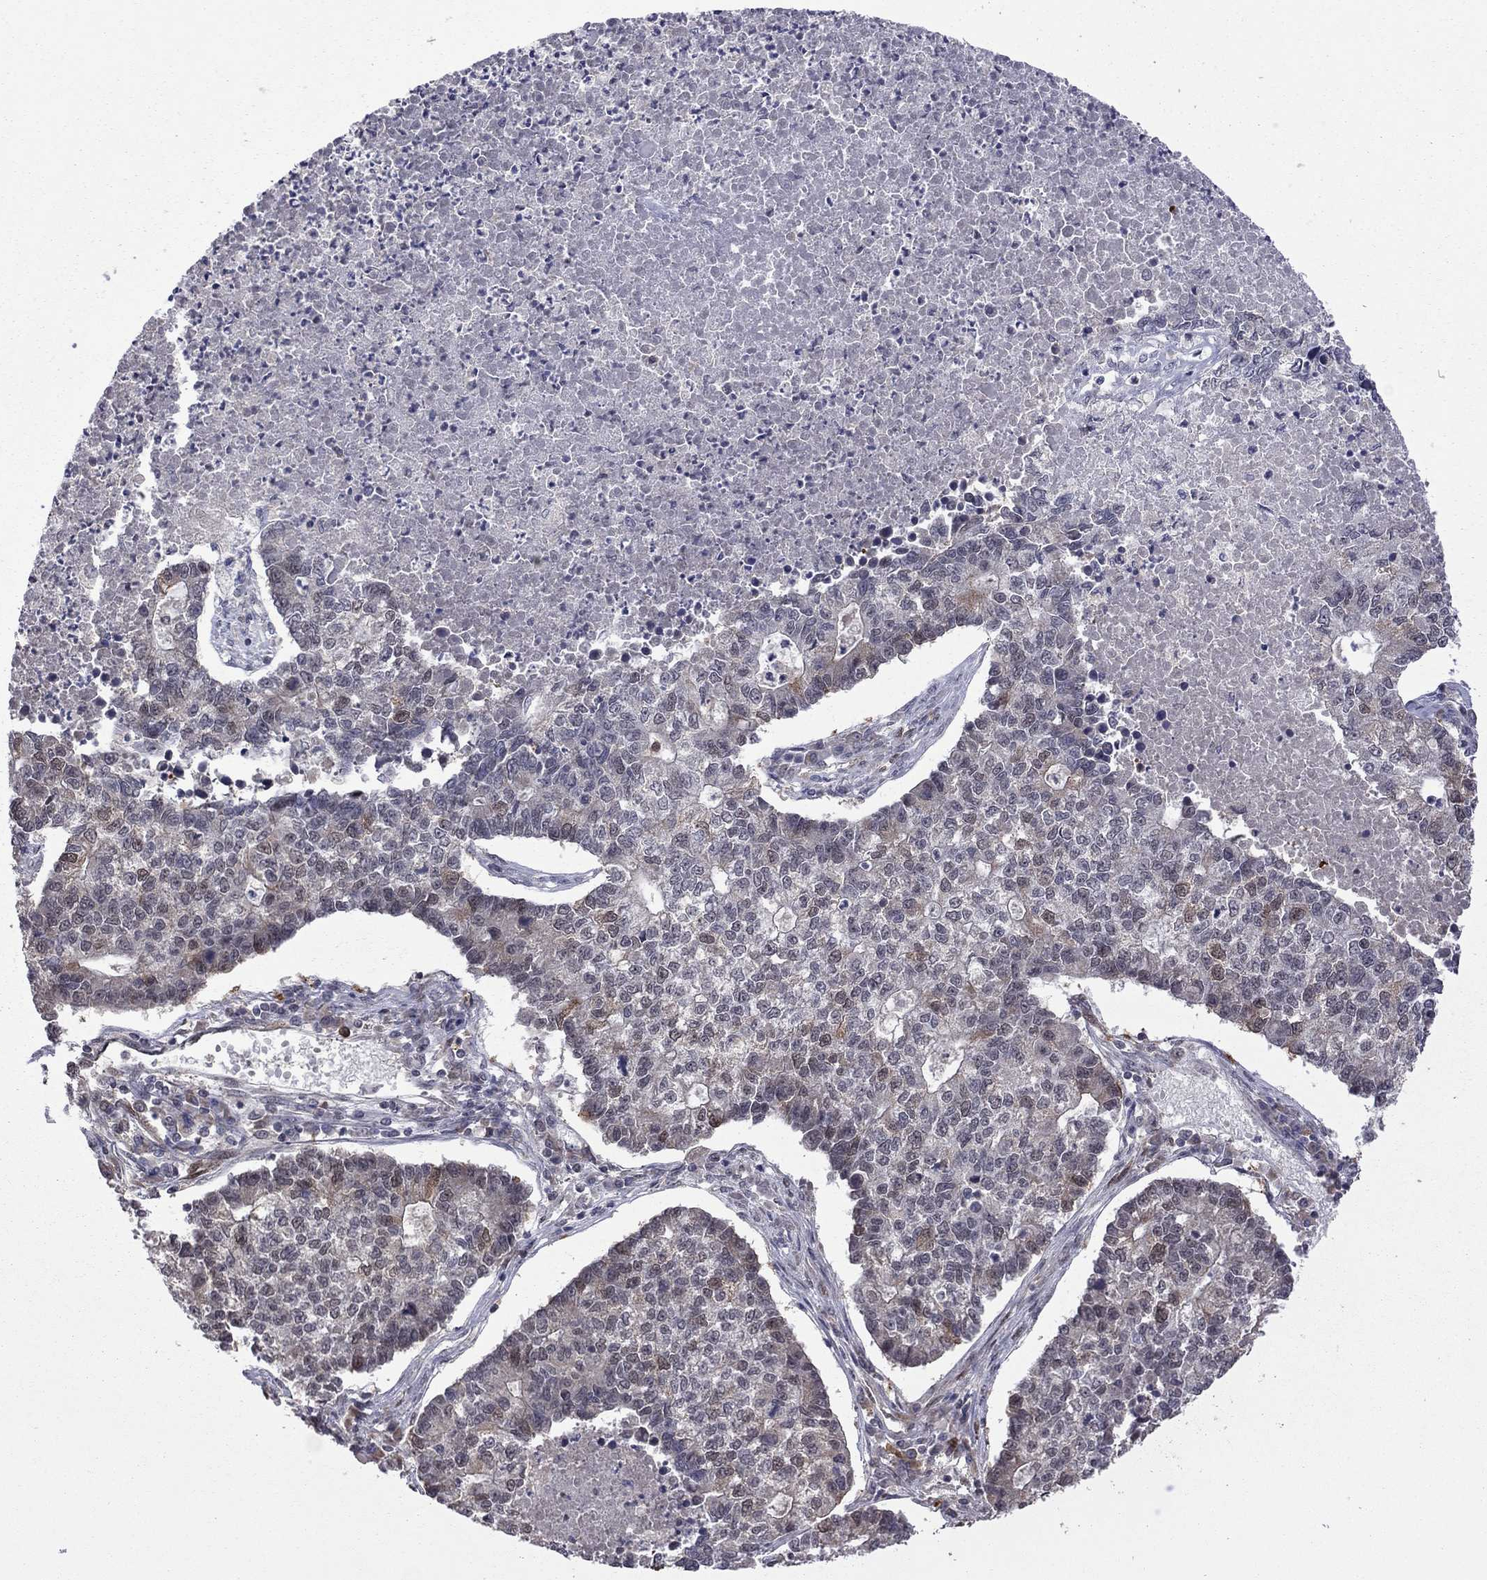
{"staining": {"intensity": "strong", "quantity": "<25%", "location": "cytoplasmic/membranous"}, "tissue": "lung cancer", "cell_type": "Tumor cells", "image_type": "cancer", "snomed": [{"axis": "morphology", "description": "Adenocarcinoma, NOS"}, {"axis": "topography", "description": "Lung"}], "caption": "Lung adenocarcinoma stained with a protein marker exhibits strong staining in tumor cells.", "gene": "GPAA1", "patient": {"sex": "male", "age": 57}}